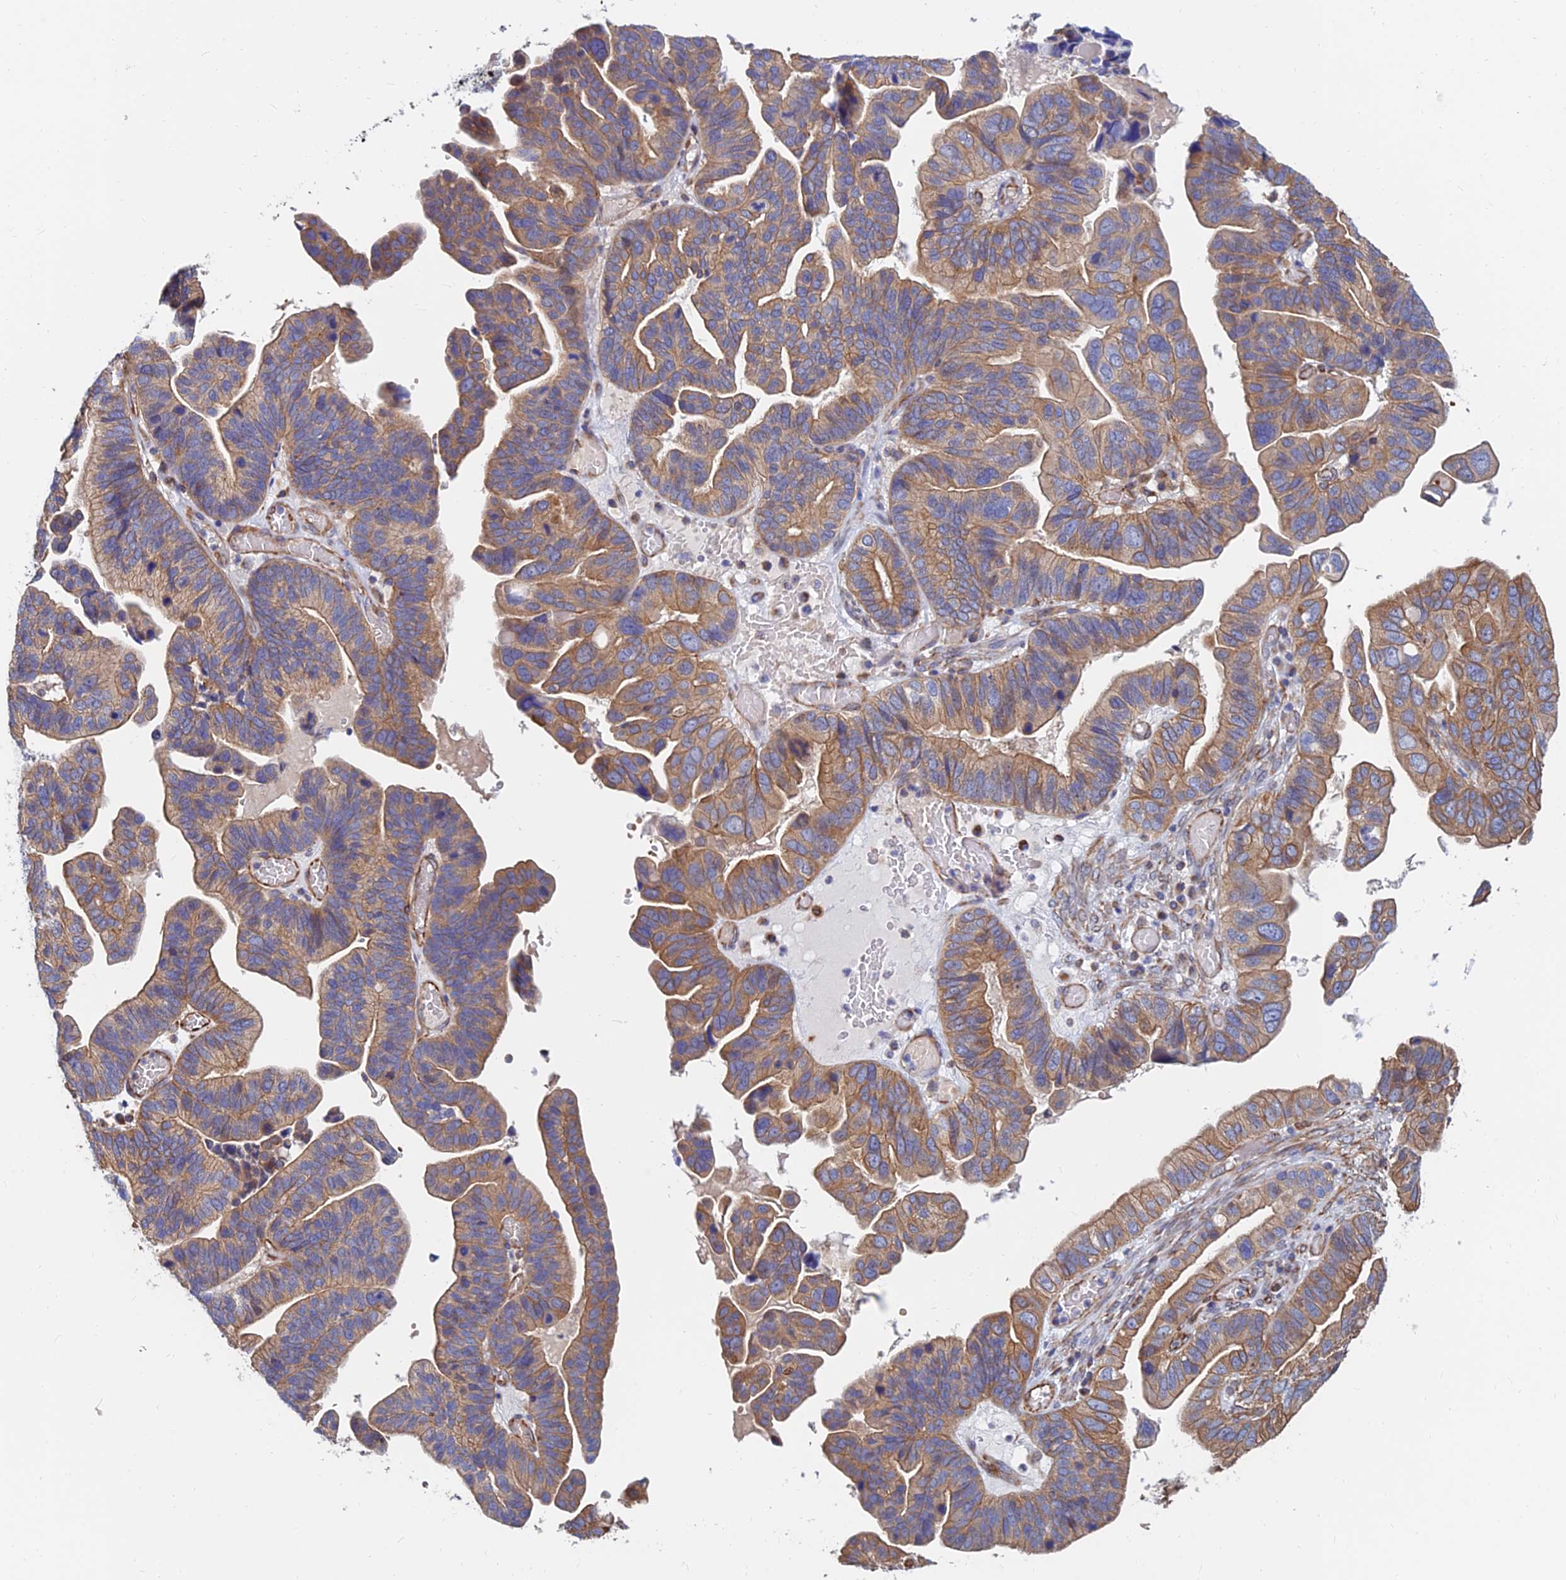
{"staining": {"intensity": "moderate", "quantity": ">75%", "location": "cytoplasmic/membranous"}, "tissue": "ovarian cancer", "cell_type": "Tumor cells", "image_type": "cancer", "snomed": [{"axis": "morphology", "description": "Cystadenocarcinoma, serous, NOS"}, {"axis": "topography", "description": "Ovary"}], "caption": "Immunohistochemical staining of serous cystadenocarcinoma (ovarian) reveals moderate cytoplasmic/membranous protein positivity in approximately >75% of tumor cells.", "gene": "CDK18", "patient": {"sex": "female", "age": 56}}